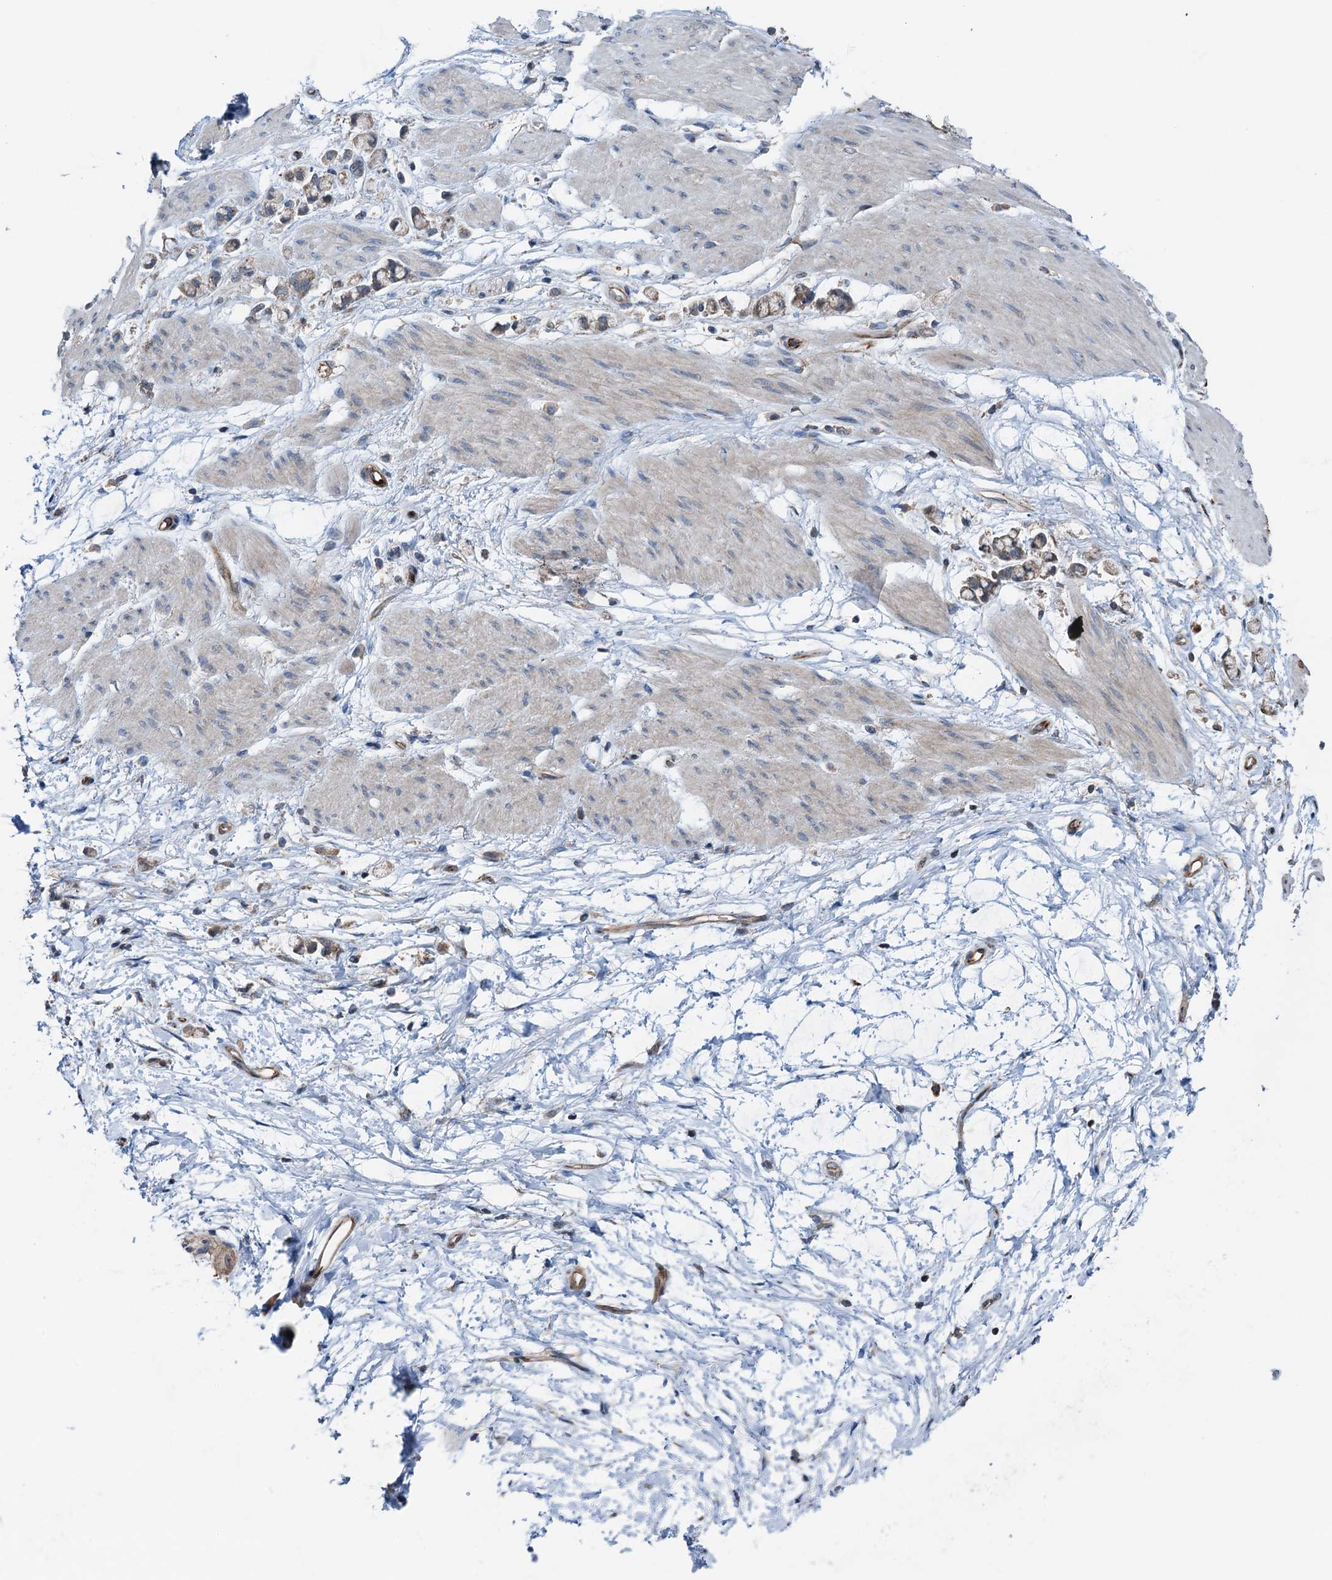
{"staining": {"intensity": "weak", "quantity": ">75%", "location": "cytoplasmic/membranous"}, "tissue": "stomach cancer", "cell_type": "Tumor cells", "image_type": "cancer", "snomed": [{"axis": "morphology", "description": "Adenocarcinoma, NOS"}, {"axis": "topography", "description": "Stomach"}], "caption": "A micrograph of stomach cancer (adenocarcinoma) stained for a protein demonstrates weak cytoplasmic/membranous brown staining in tumor cells.", "gene": "ELAC1", "patient": {"sex": "female", "age": 60}}